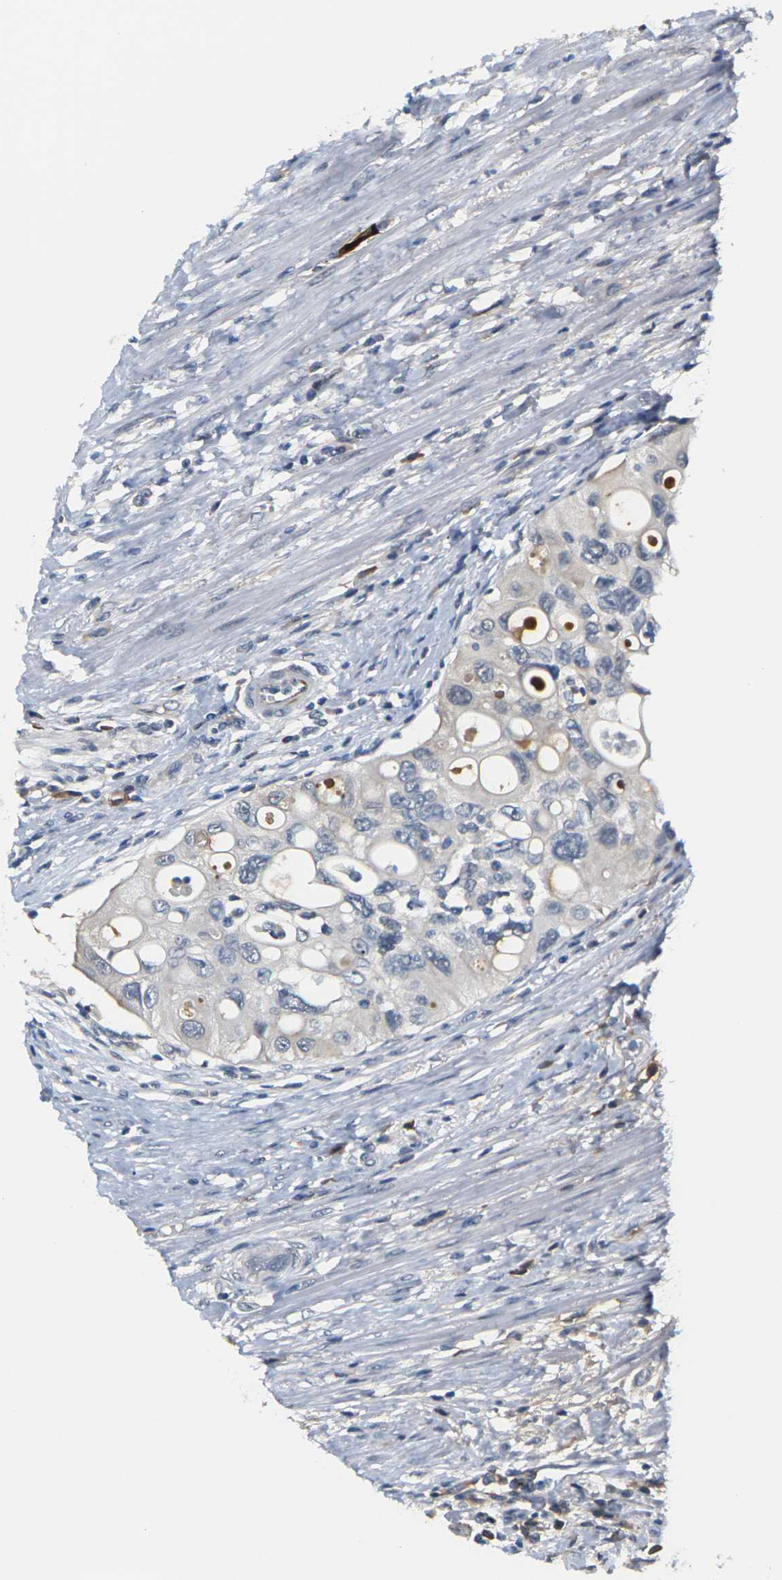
{"staining": {"intensity": "negative", "quantity": "none", "location": "none"}, "tissue": "urothelial cancer", "cell_type": "Tumor cells", "image_type": "cancer", "snomed": [{"axis": "morphology", "description": "Urothelial carcinoma, High grade"}, {"axis": "topography", "description": "Urinary bladder"}], "caption": "This is a histopathology image of immunohistochemistry (IHC) staining of high-grade urothelial carcinoma, which shows no staining in tumor cells.", "gene": "PKP2", "patient": {"sex": "female", "age": 56}}